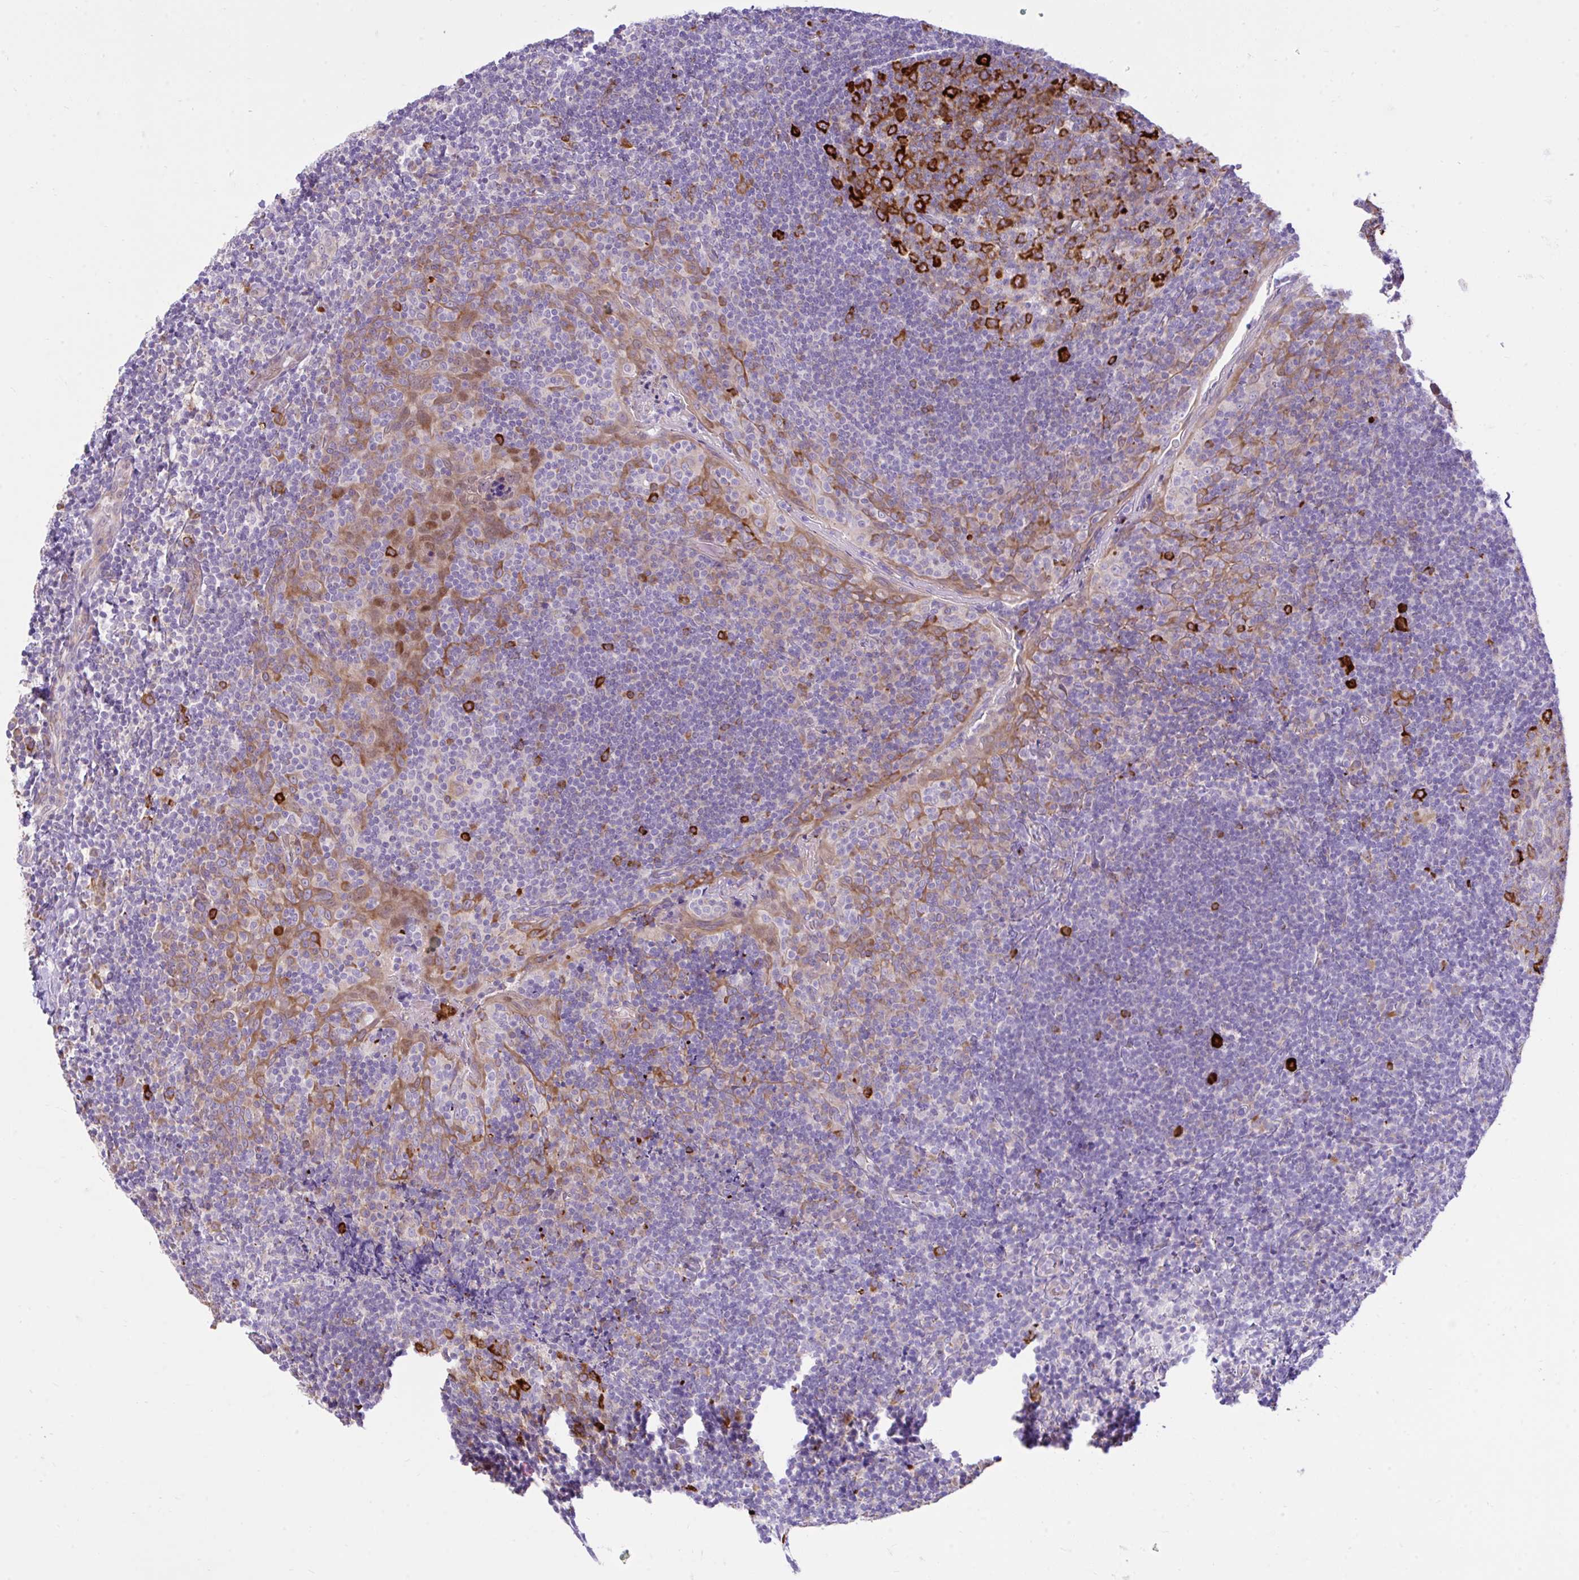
{"staining": {"intensity": "strong", "quantity": "25%-75%", "location": "cytoplasmic/membranous"}, "tissue": "tonsil", "cell_type": "Germinal center cells", "image_type": "normal", "snomed": [{"axis": "morphology", "description": "Normal tissue, NOS"}, {"axis": "topography", "description": "Tonsil"}], "caption": "A high amount of strong cytoplasmic/membranous positivity is seen in approximately 25%-75% of germinal center cells in benign tonsil.", "gene": "EEF1A1", "patient": {"sex": "male", "age": 17}}